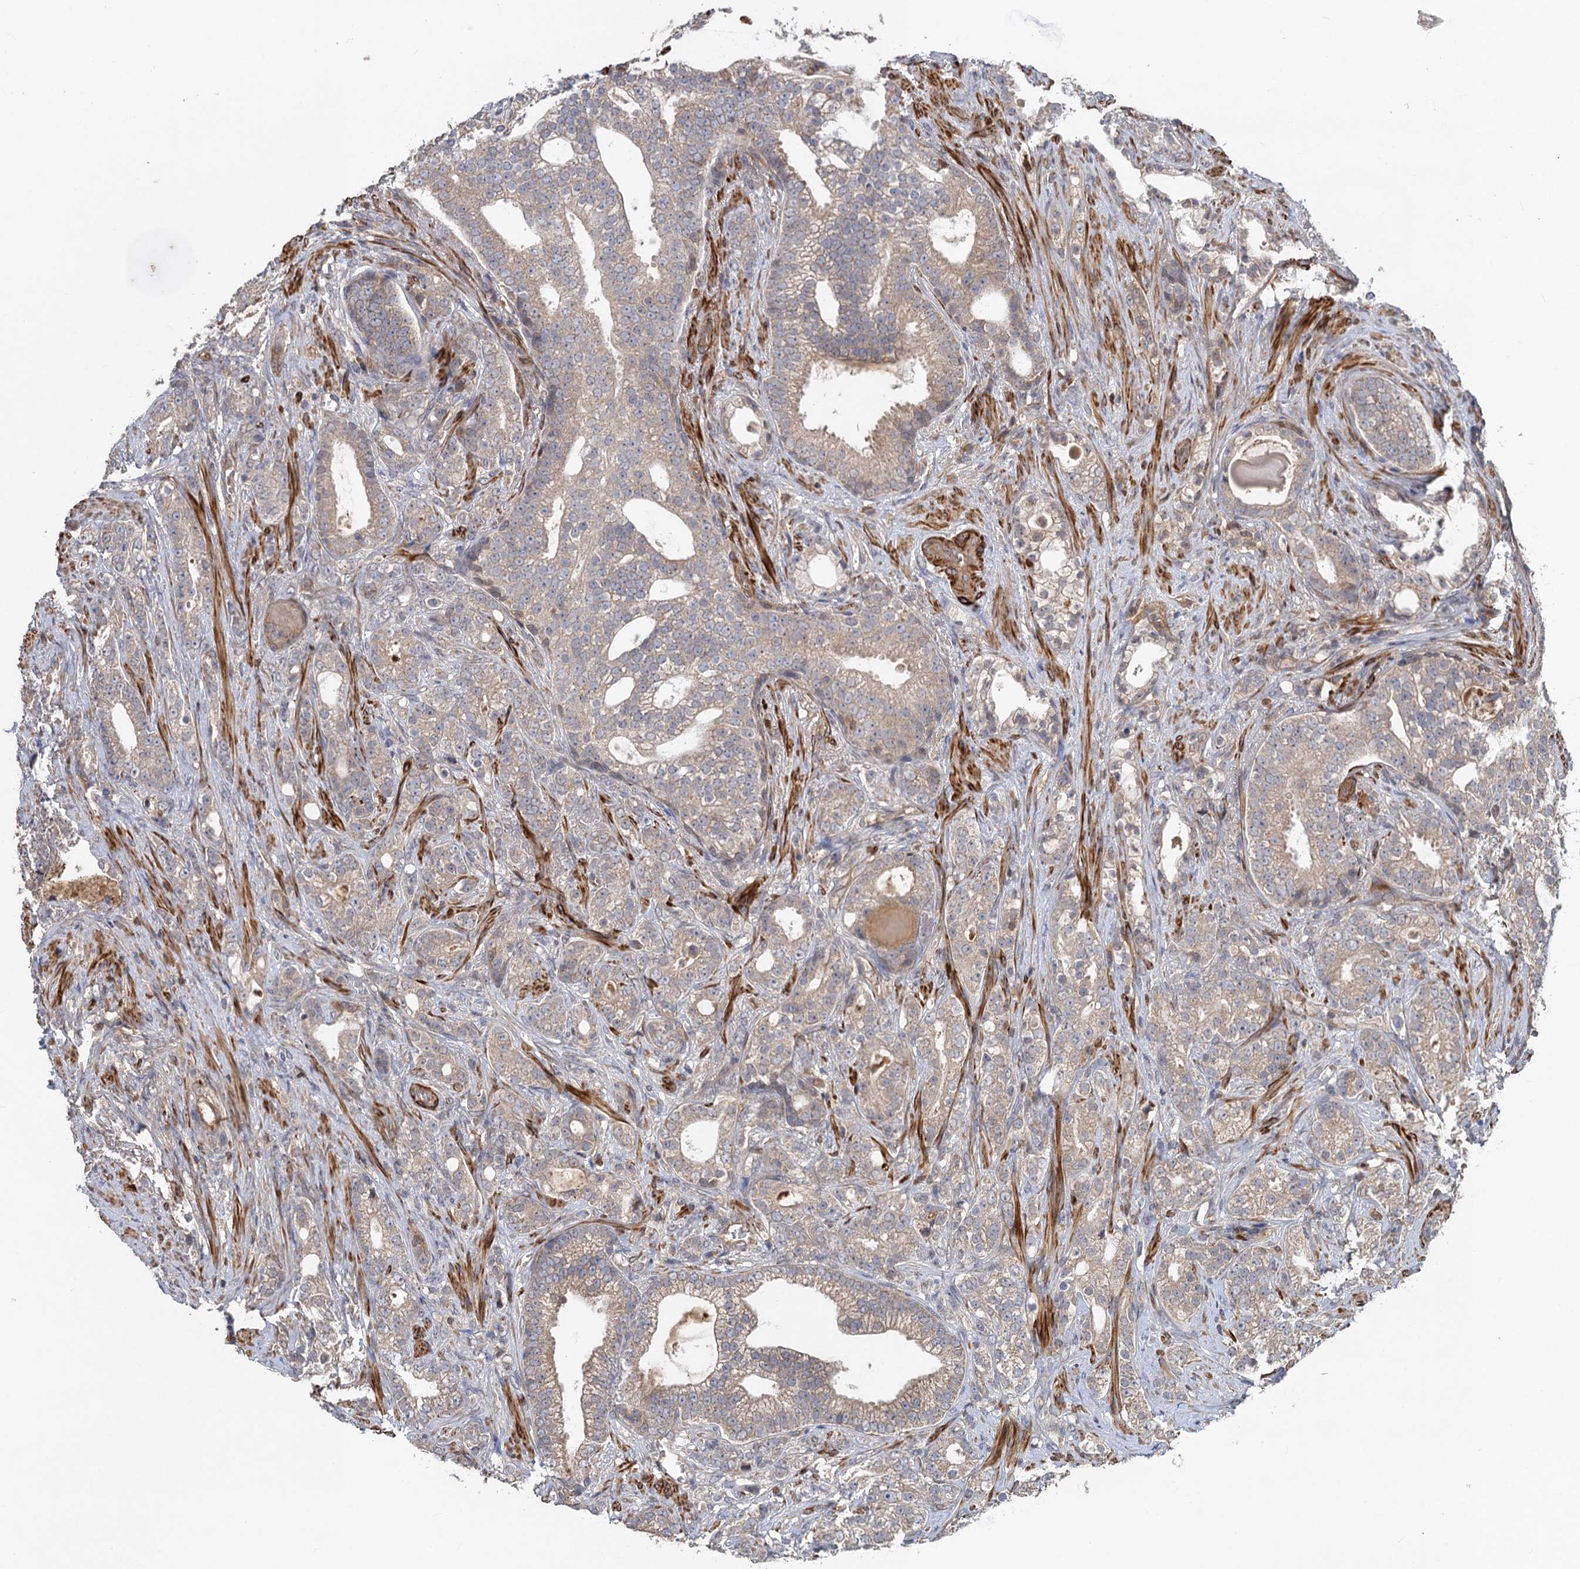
{"staining": {"intensity": "weak", "quantity": "25%-75%", "location": "cytoplasmic/membranous"}, "tissue": "prostate cancer", "cell_type": "Tumor cells", "image_type": "cancer", "snomed": [{"axis": "morphology", "description": "Adenocarcinoma, High grade"}, {"axis": "topography", "description": "Prostate and seminal vesicle, NOS"}], "caption": "Prostate cancer stained for a protein displays weak cytoplasmic/membranous positivity in tumor cells. (Brightfield microscopy of DAB IHC at high magnification).", "gene": "DGKA", "patient": {"sex": "male", "age": 67}}